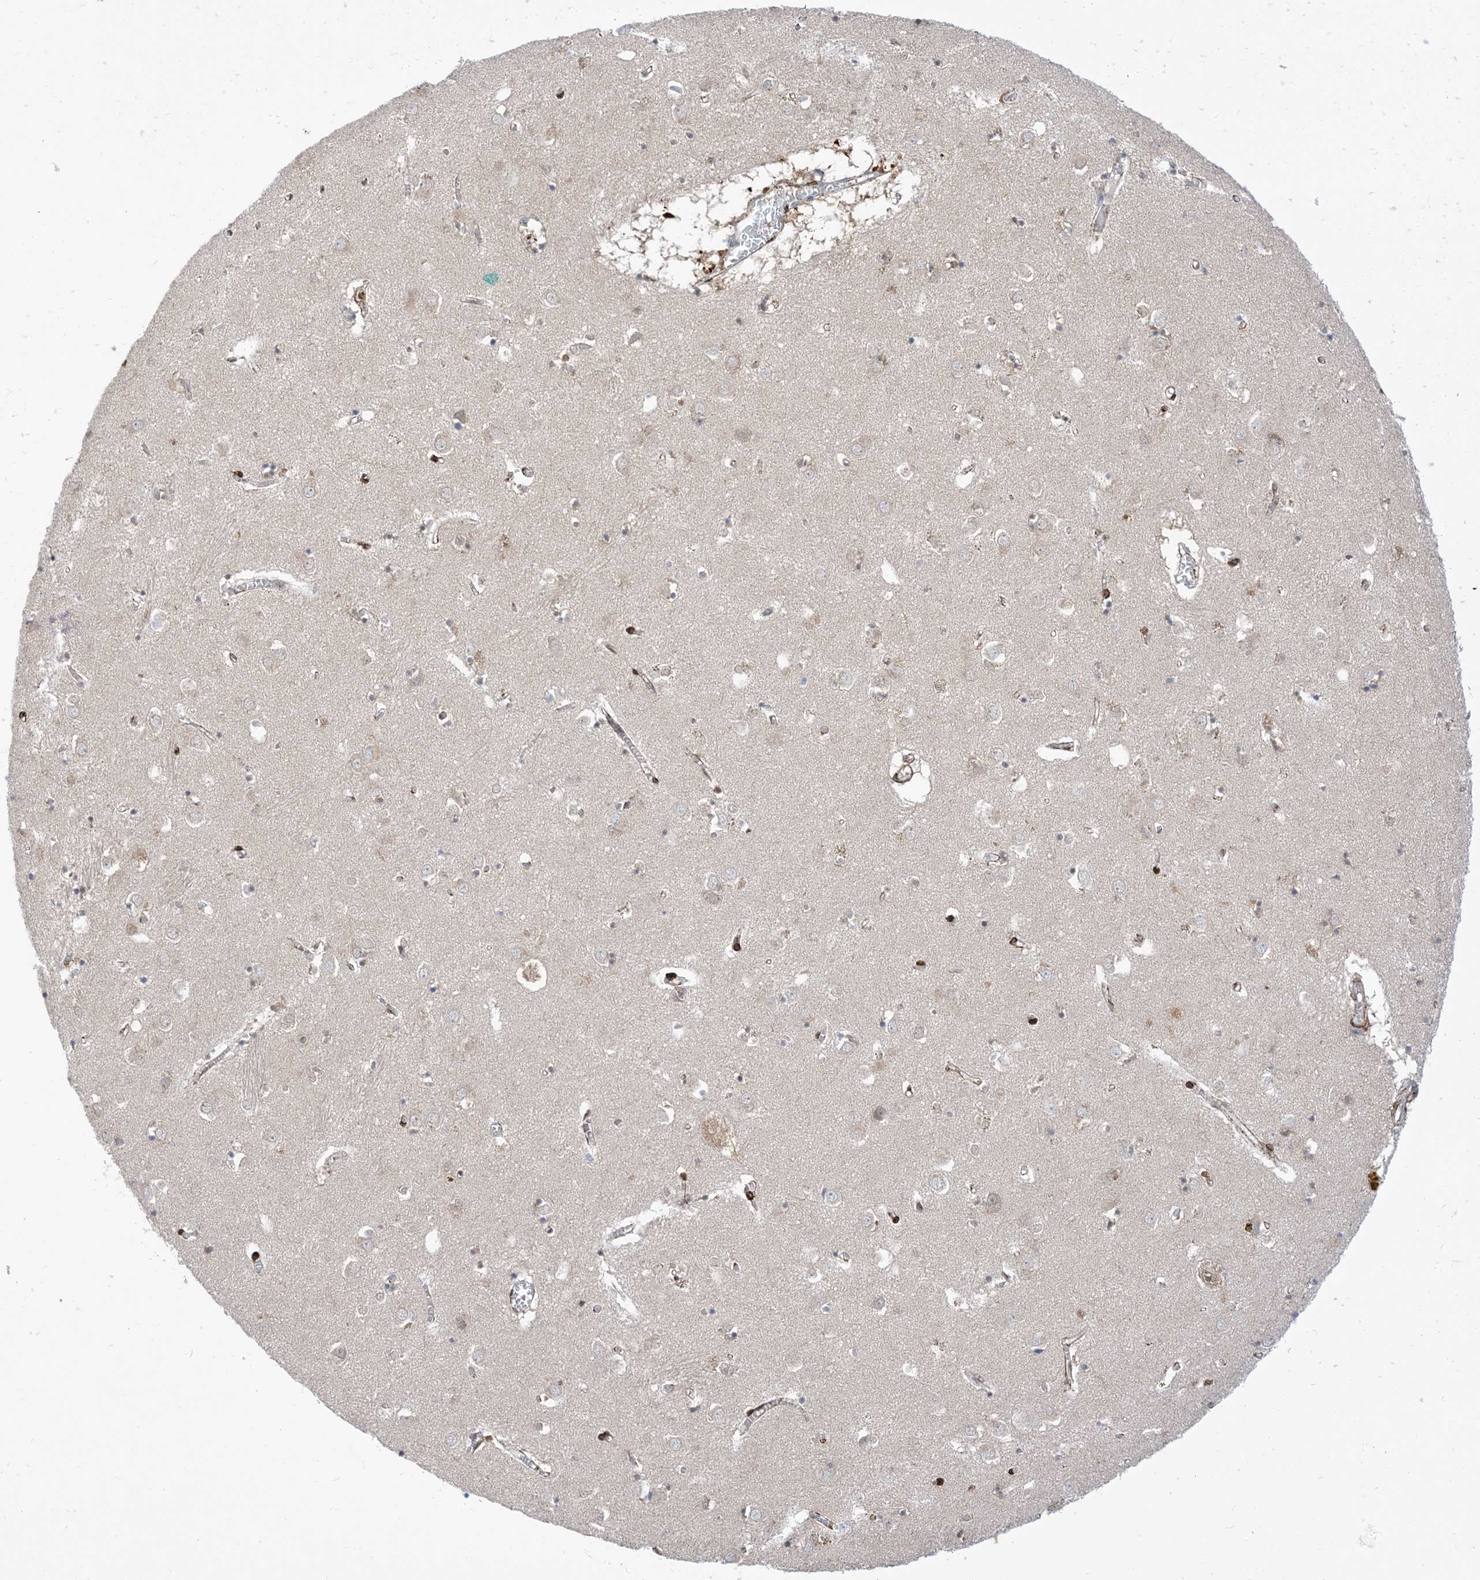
{"staining": {"intensity": "negative", "quantity": "none", "location": "none"}, "tissue": "caudate", "cell_type": "Glial cells", "image_type": "normal", "snomed": [{"axis": "morphology", "description": "Normal tissue, NOS"}, {"axis": "topography", "description": "Lateral ventricle wall"}], "caption": "Photomicrograph shows no significant protein positivity in glial cells of normal caudate. (DAB (3,3'-diaminobenzidine) immunohistochemistry (IHC), high magnification).", "gene": "RIN1", "patient": {"sex": "male", "age": 70}}